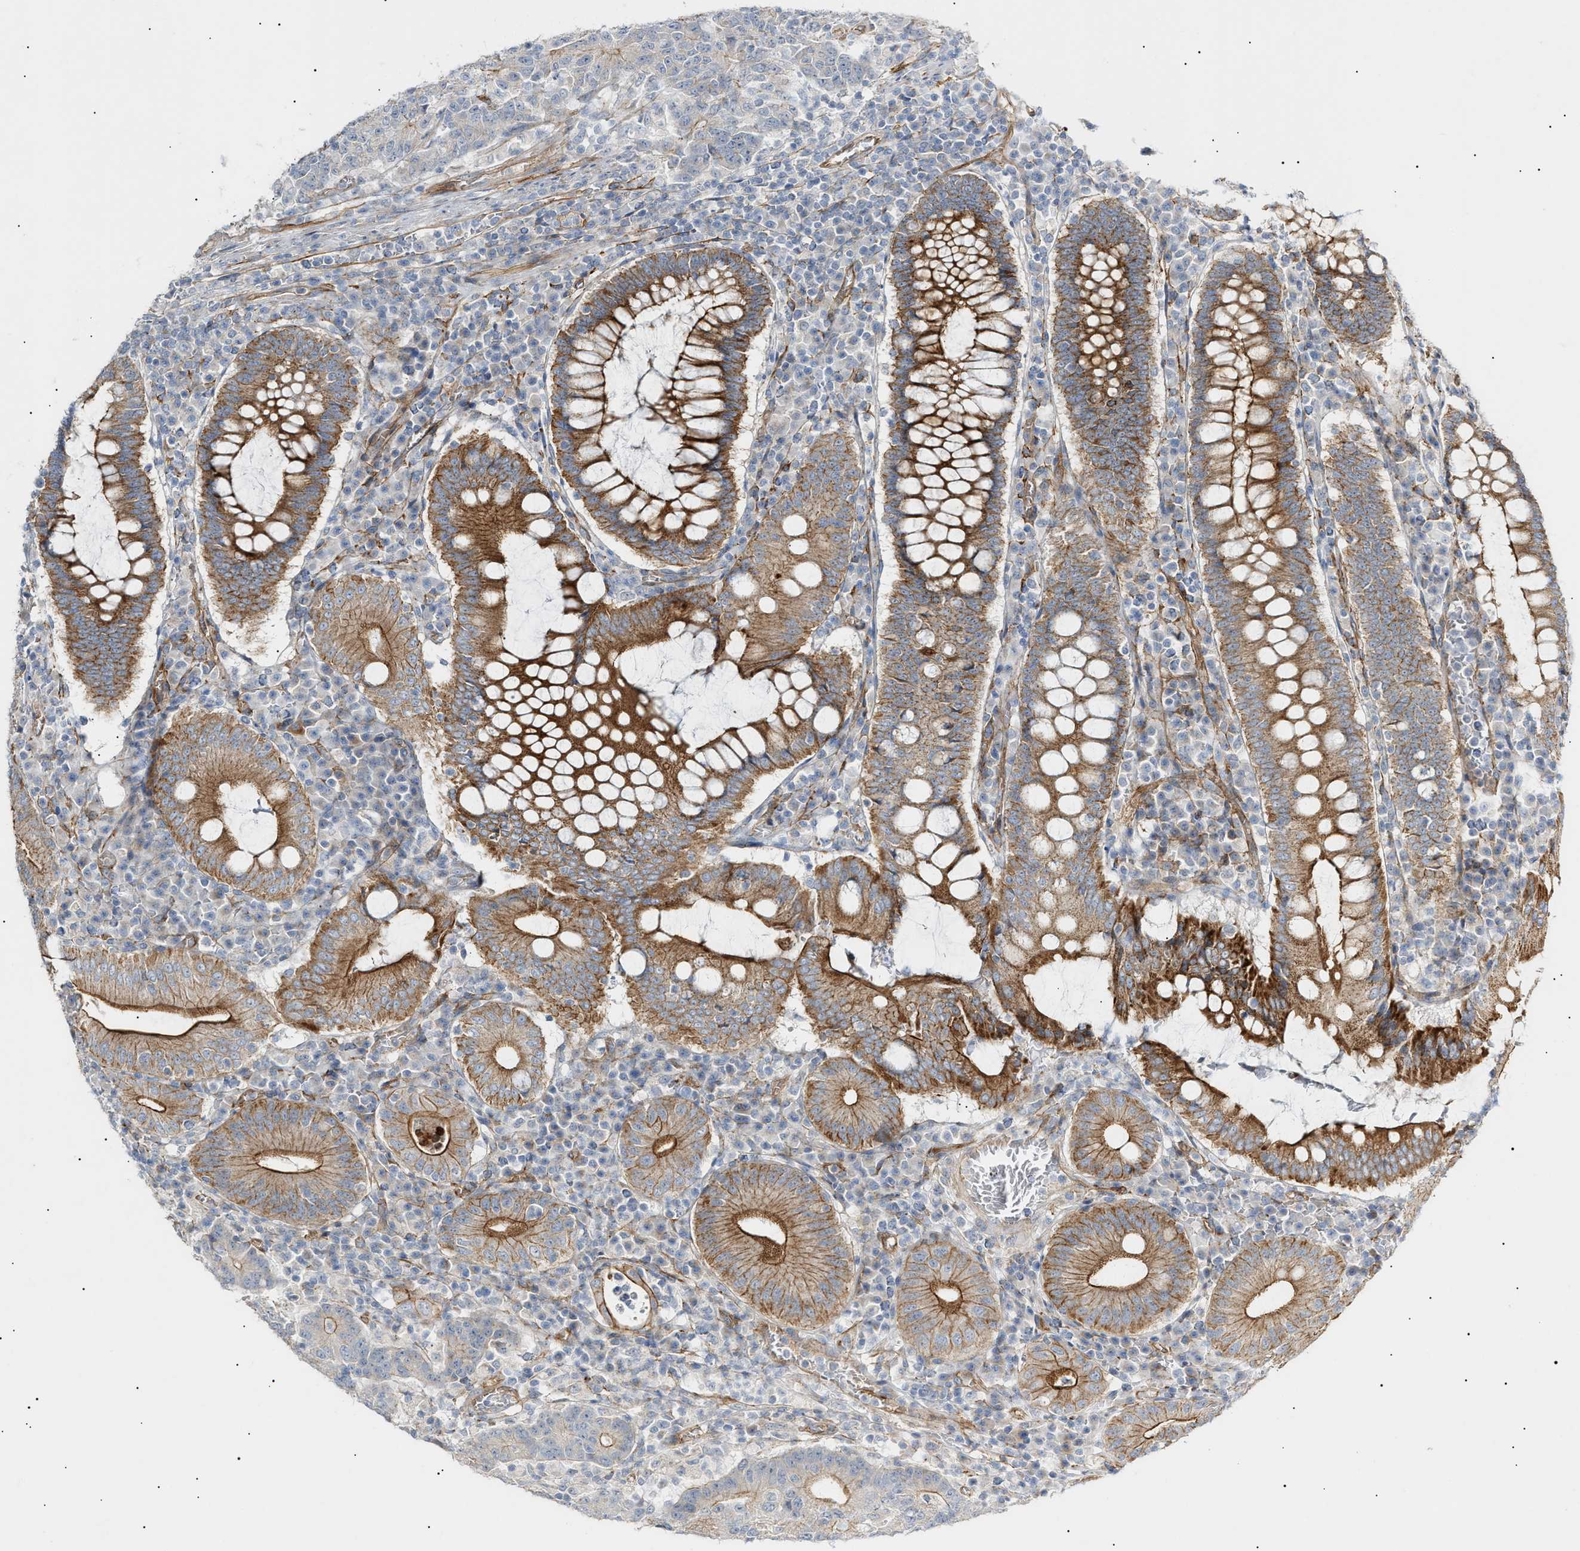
{"staining": {"intensity": "moderate", "quantity": "25%-75%", "location": "cytoplasmic/membranous"}, "tissue": "colorectal cancer", "cell_type": "Tumor cells", "image_type": "cancer", "snomed": [{"axis": "morphology", "description": "Normal tissue, NOS"}, {"axis": "morphology", "description": "Adenocarcinoma, NOS"}, {"axis": "topography", "description": "Colon"}], "caption": "About 25%-75% of tumor cells in human colorectal cancer exhibit moderate cytoplasmic/membranous protein expression as visualized by brown immunohistochemical staining.", "gene": "ZFHX2", "patient": {"sex": "female", "age": 75}}